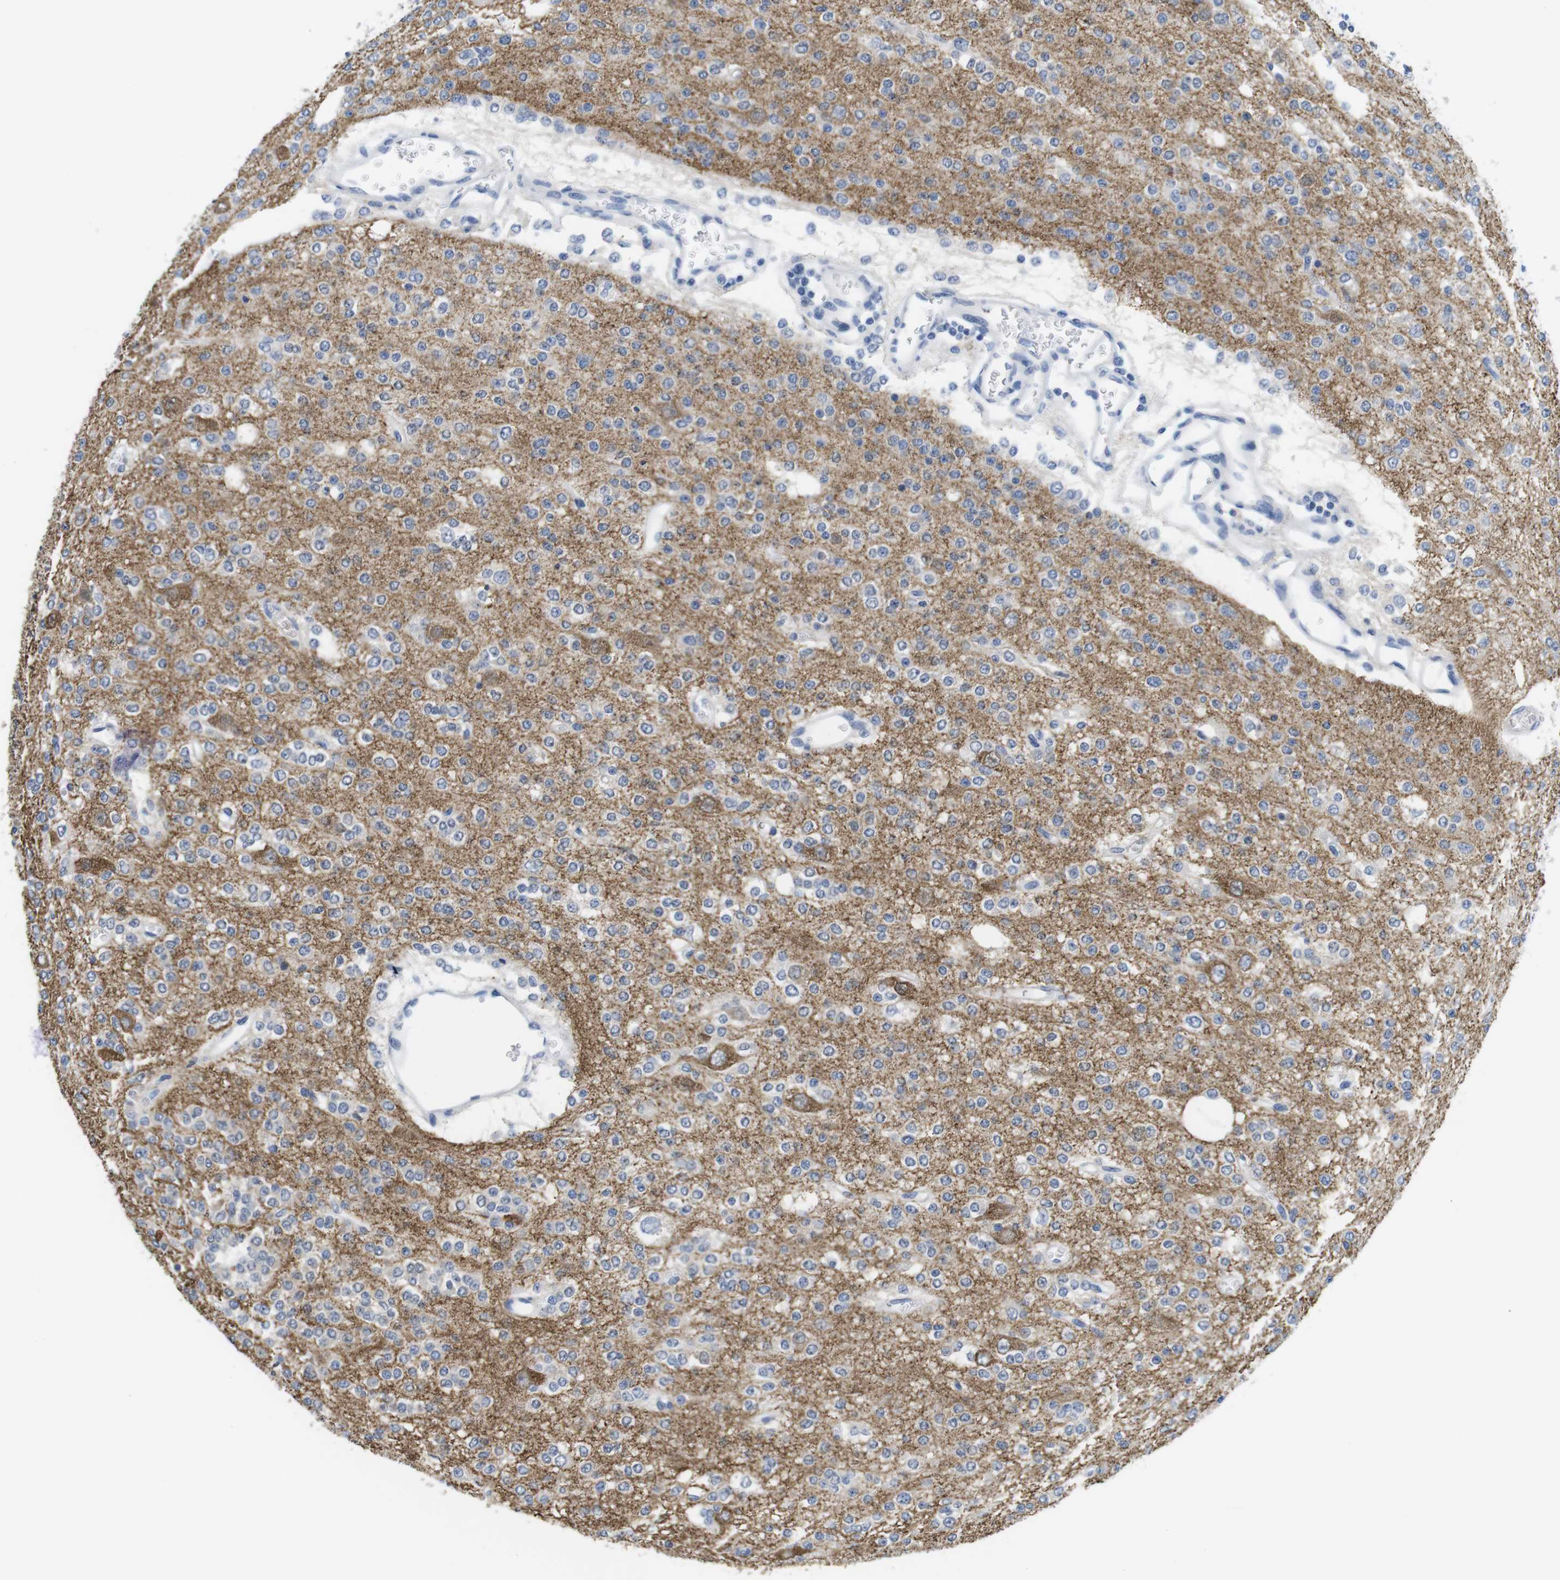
{"staining": {"intensity": "negative", "quantity": "none", "location": "none"}, "tissue": "glioma", "cell_type": "Tumor cells", "image_type": "cancer", "snomed": [{"axis": "morphology", "description": "Glioma, malignant, Low grade"}, {"axis": "topography", "description": "Brain"}], "caption": "IHC image of neoplastic tissue: low-grade glioma (malignant) stained with DAB (3,3'-diaminobenzidine) exhibits no significant protein staining in tumor cells.", "gene": "MAP6", "patient": {"sex": "male", "age": 38}}